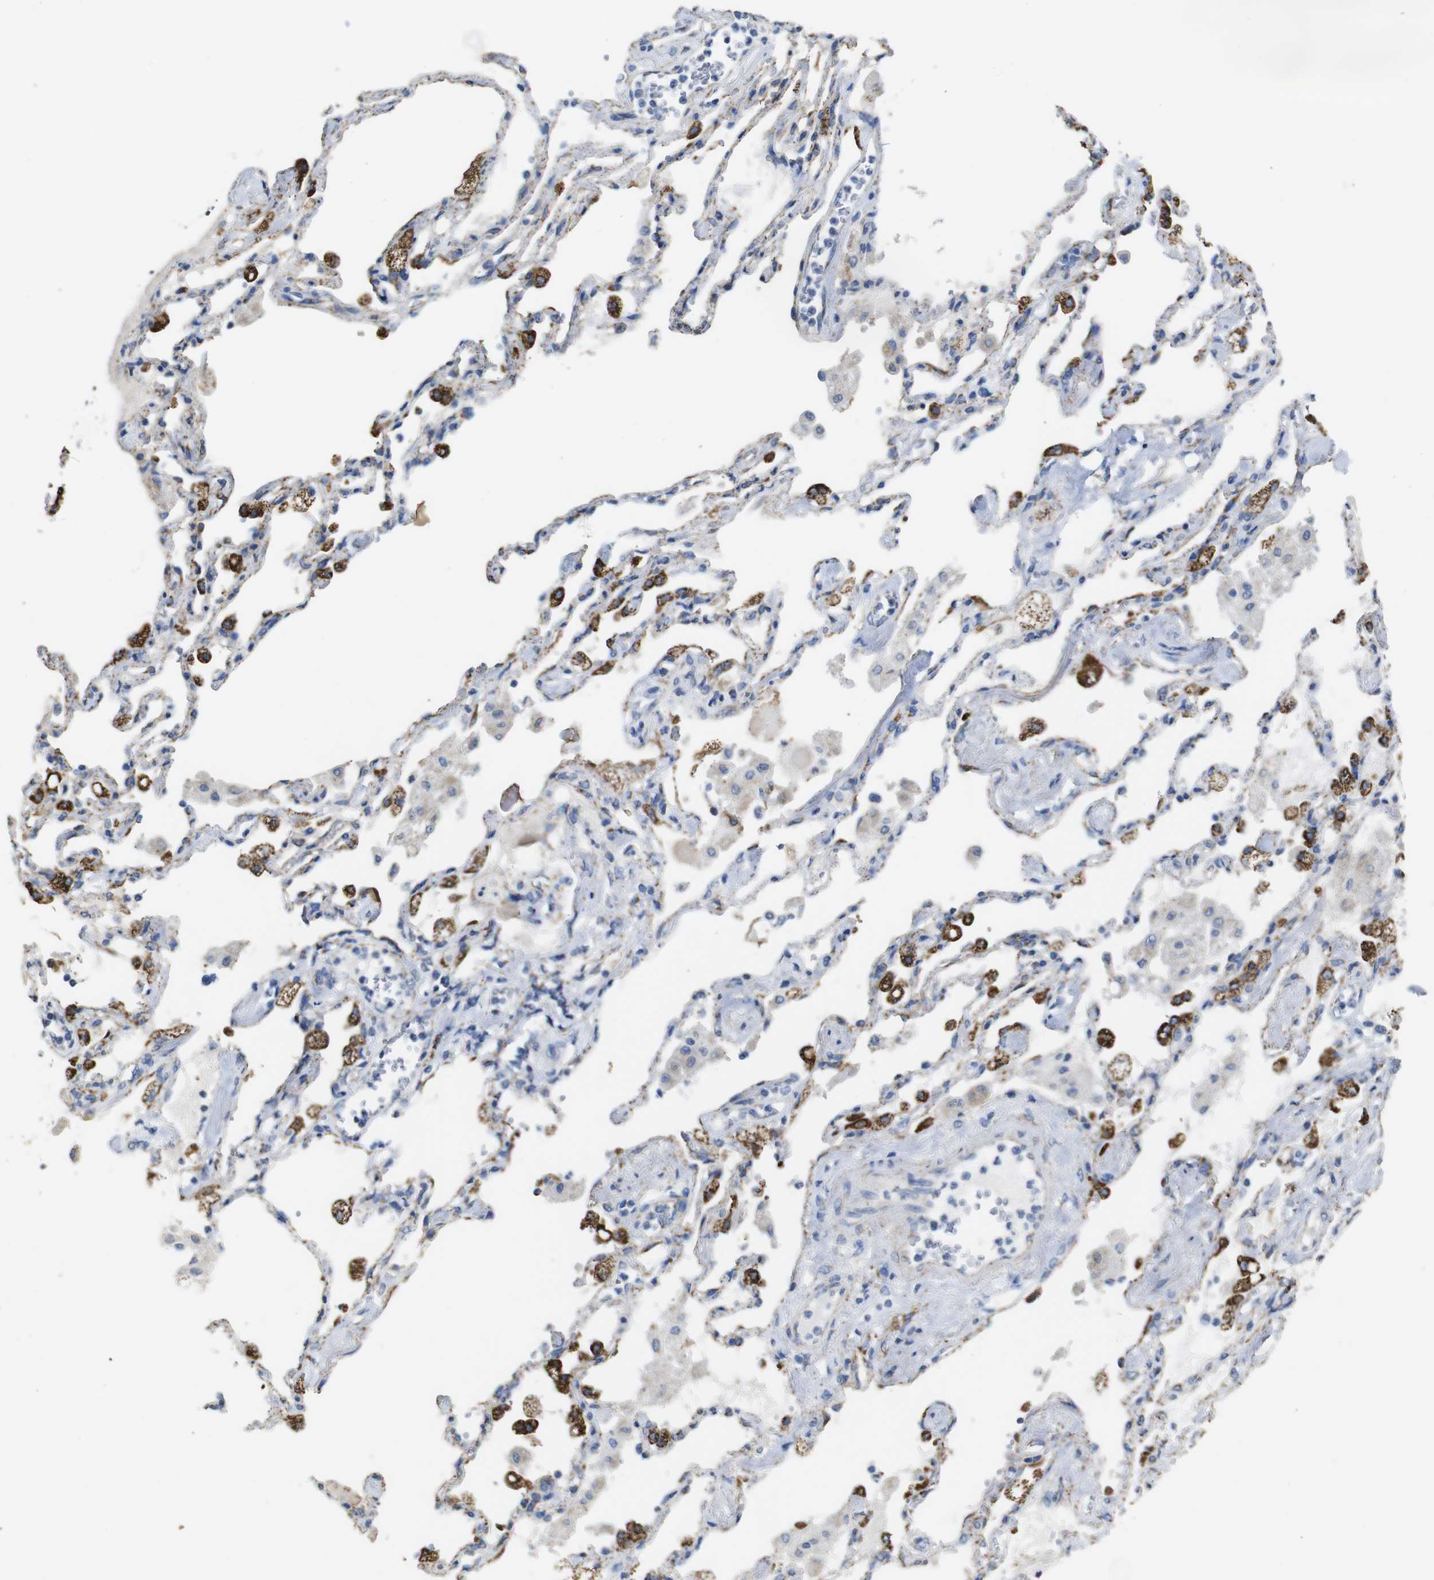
{"staining": {"intensity": "weak", "quantity": ">75%", "location": "cytoplasmic/membranous"}, "tissue": "lung cancer", "cell_type": "Tumor cells", "image_type": "cancer", "snomed": [{"axis": "morphology", "description": "Squamous cell carcinoma, NOS"}, {"axis": "topography", "description": "Lung"}], "caption": "A high-resolution histopathology image shows immunohistochemistry (IHC) staining of squamous cell carcinoma (lung), which demonstrates weak cytoplasmic/membranous expression in approximately >75% of tumor cells.", "gene": "MAOA", "patient": {"sex": "female", "age": 76}}